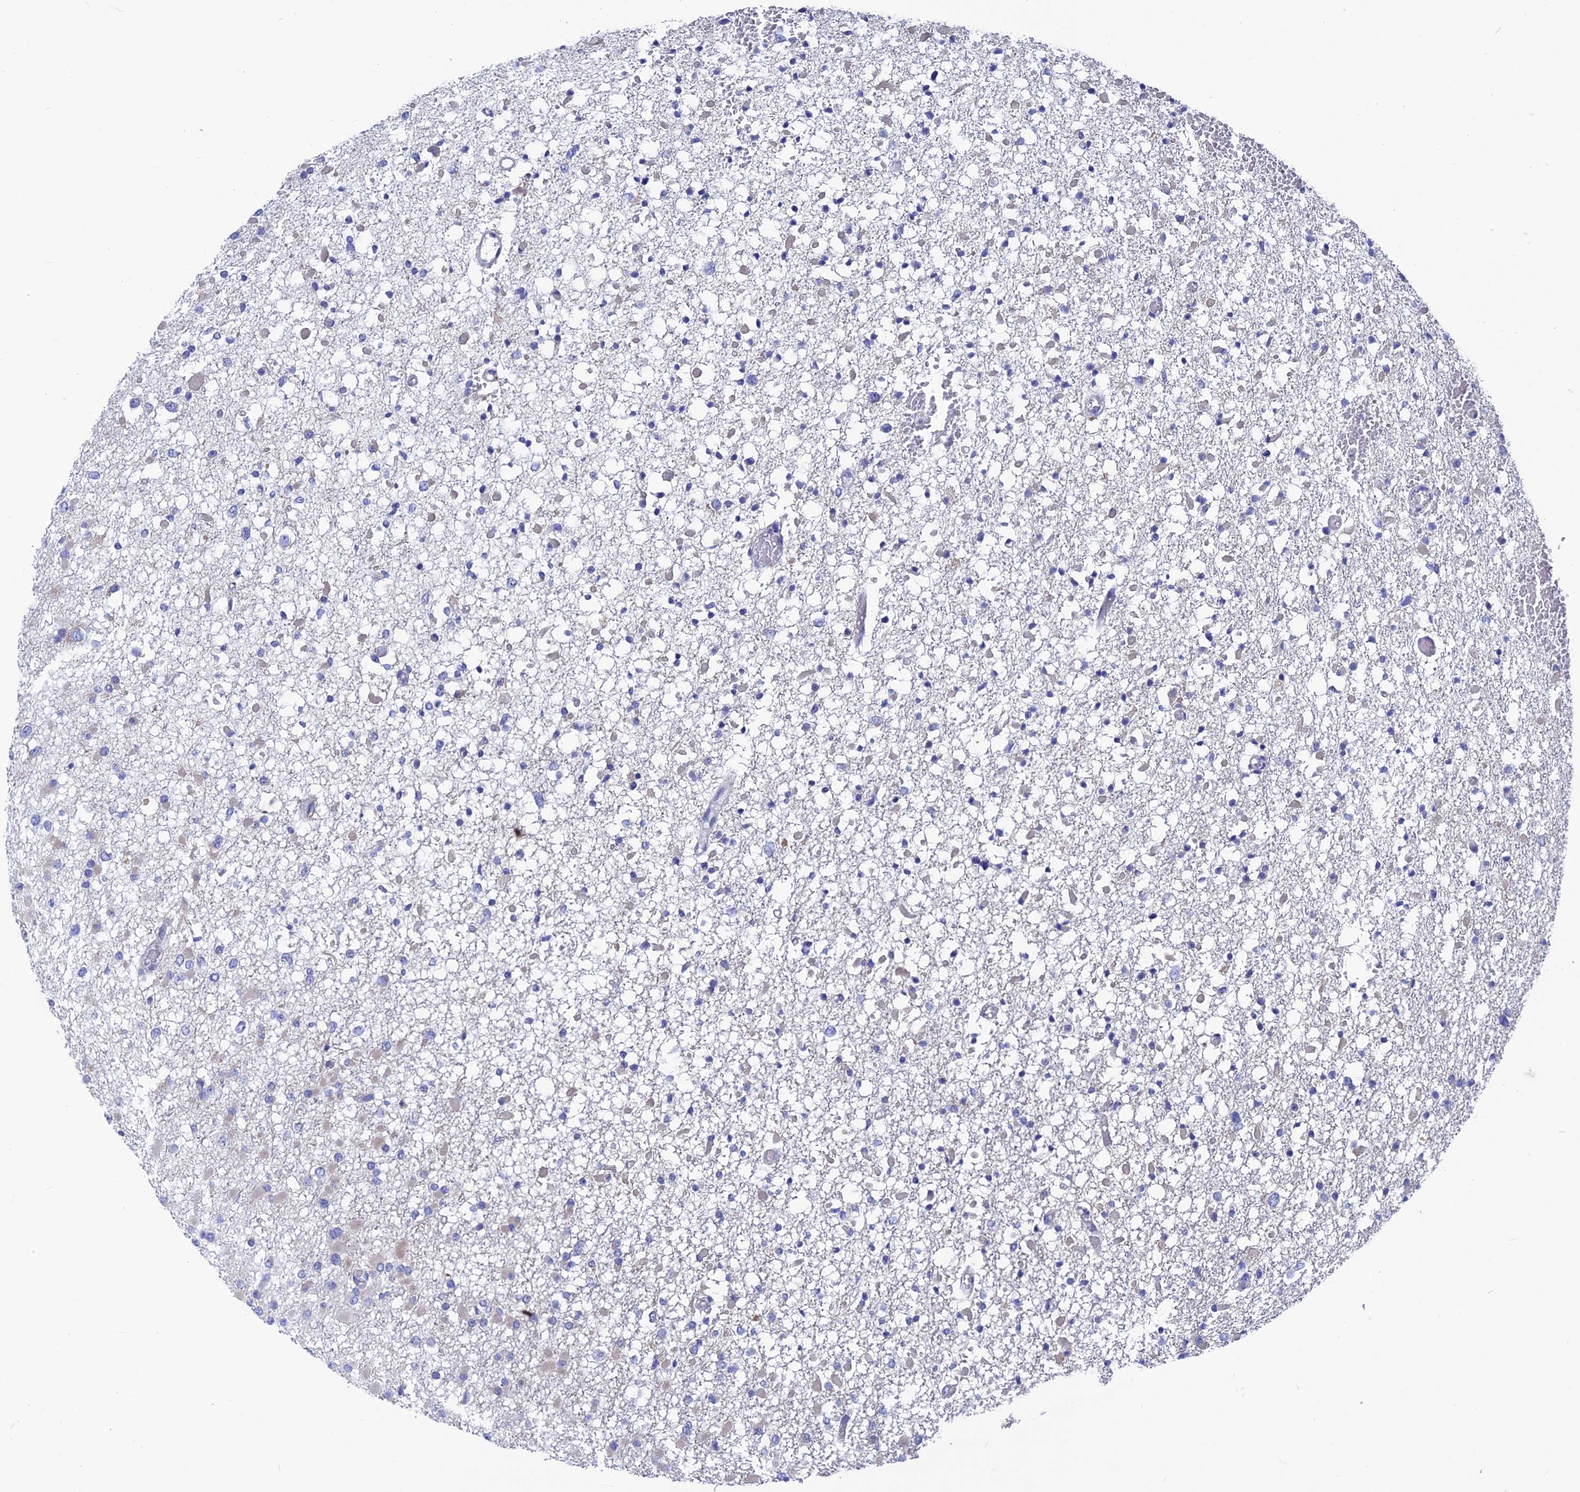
{"staining": {"intensity": "negative", "quantity": "none", "location": "none"}, "tissue": "glioma", "cell_type": "Tumor cells", "image_type": "cancer", "snomed": [{"axis": "morphology", "description": "Glioma, malignant, Low grade"}, {"axis": "topography", "description": "Brain"}], "caption": "High magnification brightfield microscopy of glioma stained with DAB (brown) and counterstained with hematoxylin (blue): tumor cells show no significant positivity. (DAB (3,3'-diaminobenzidine) immunohistochemistry (IHC), high magnification).", "gene": "AK4", "patient": {"sex": "female", "age": 22}}